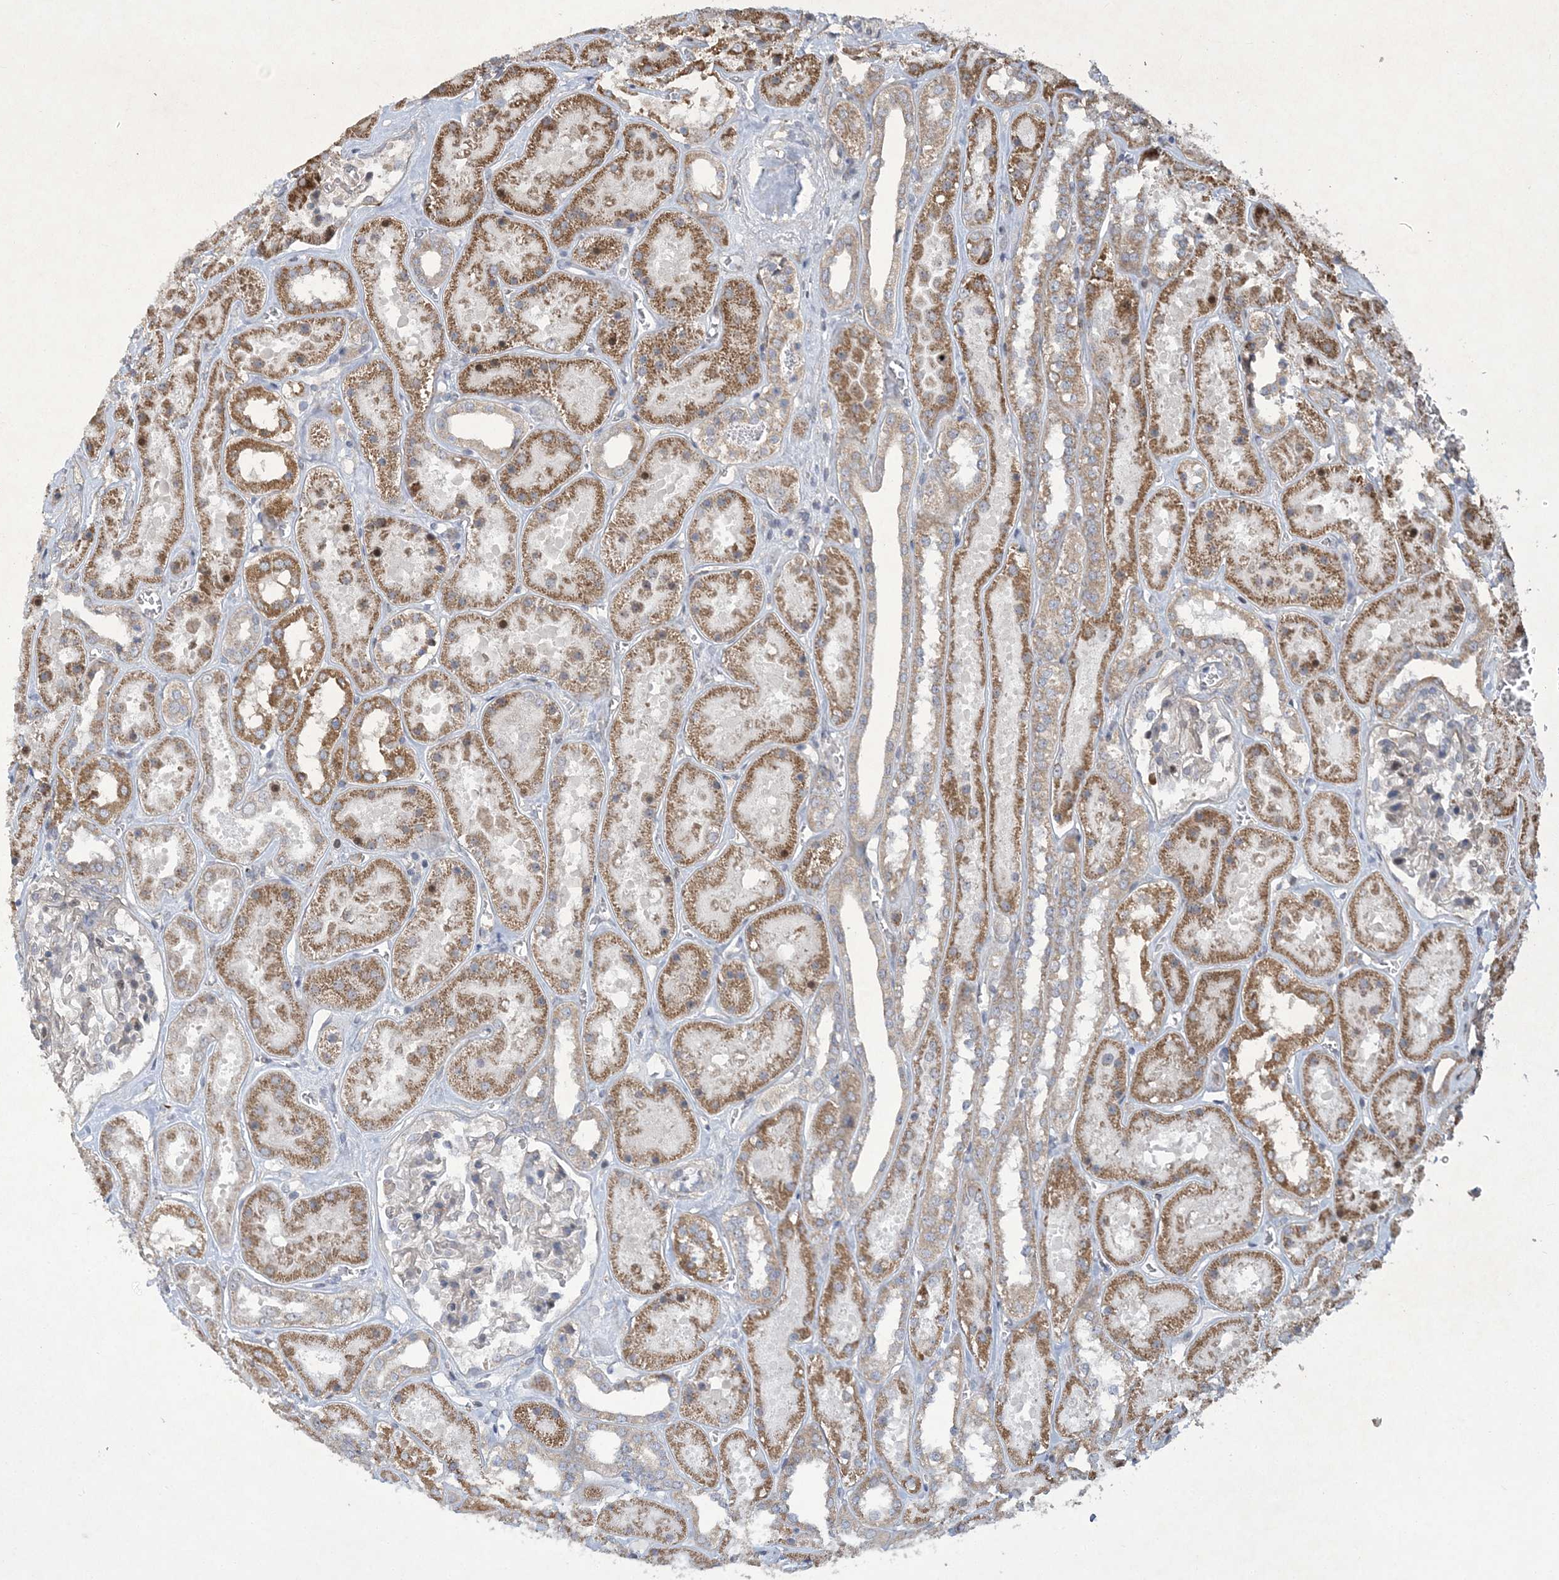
{"staining": {"intensity": "negative", "quantity": "none", "location": "none"}, "tissue": "kidney", "cell_type": "Cells in glomeruli", "image_type": "normal", "snomed": [{"axis": "morphology", "description": "Normal tissue, NOS"}, {"axis": "topography", "description": "Kidney"}], "caption": "This micrograph is of benign kidney stained with immunohistochemistry to label a protein in brown with the nuclei are counter-stained blue. There is no positivity in cells in glomeruli.", "gene": "N4BP2", "patient": {"sex": "female", "age": 41}}